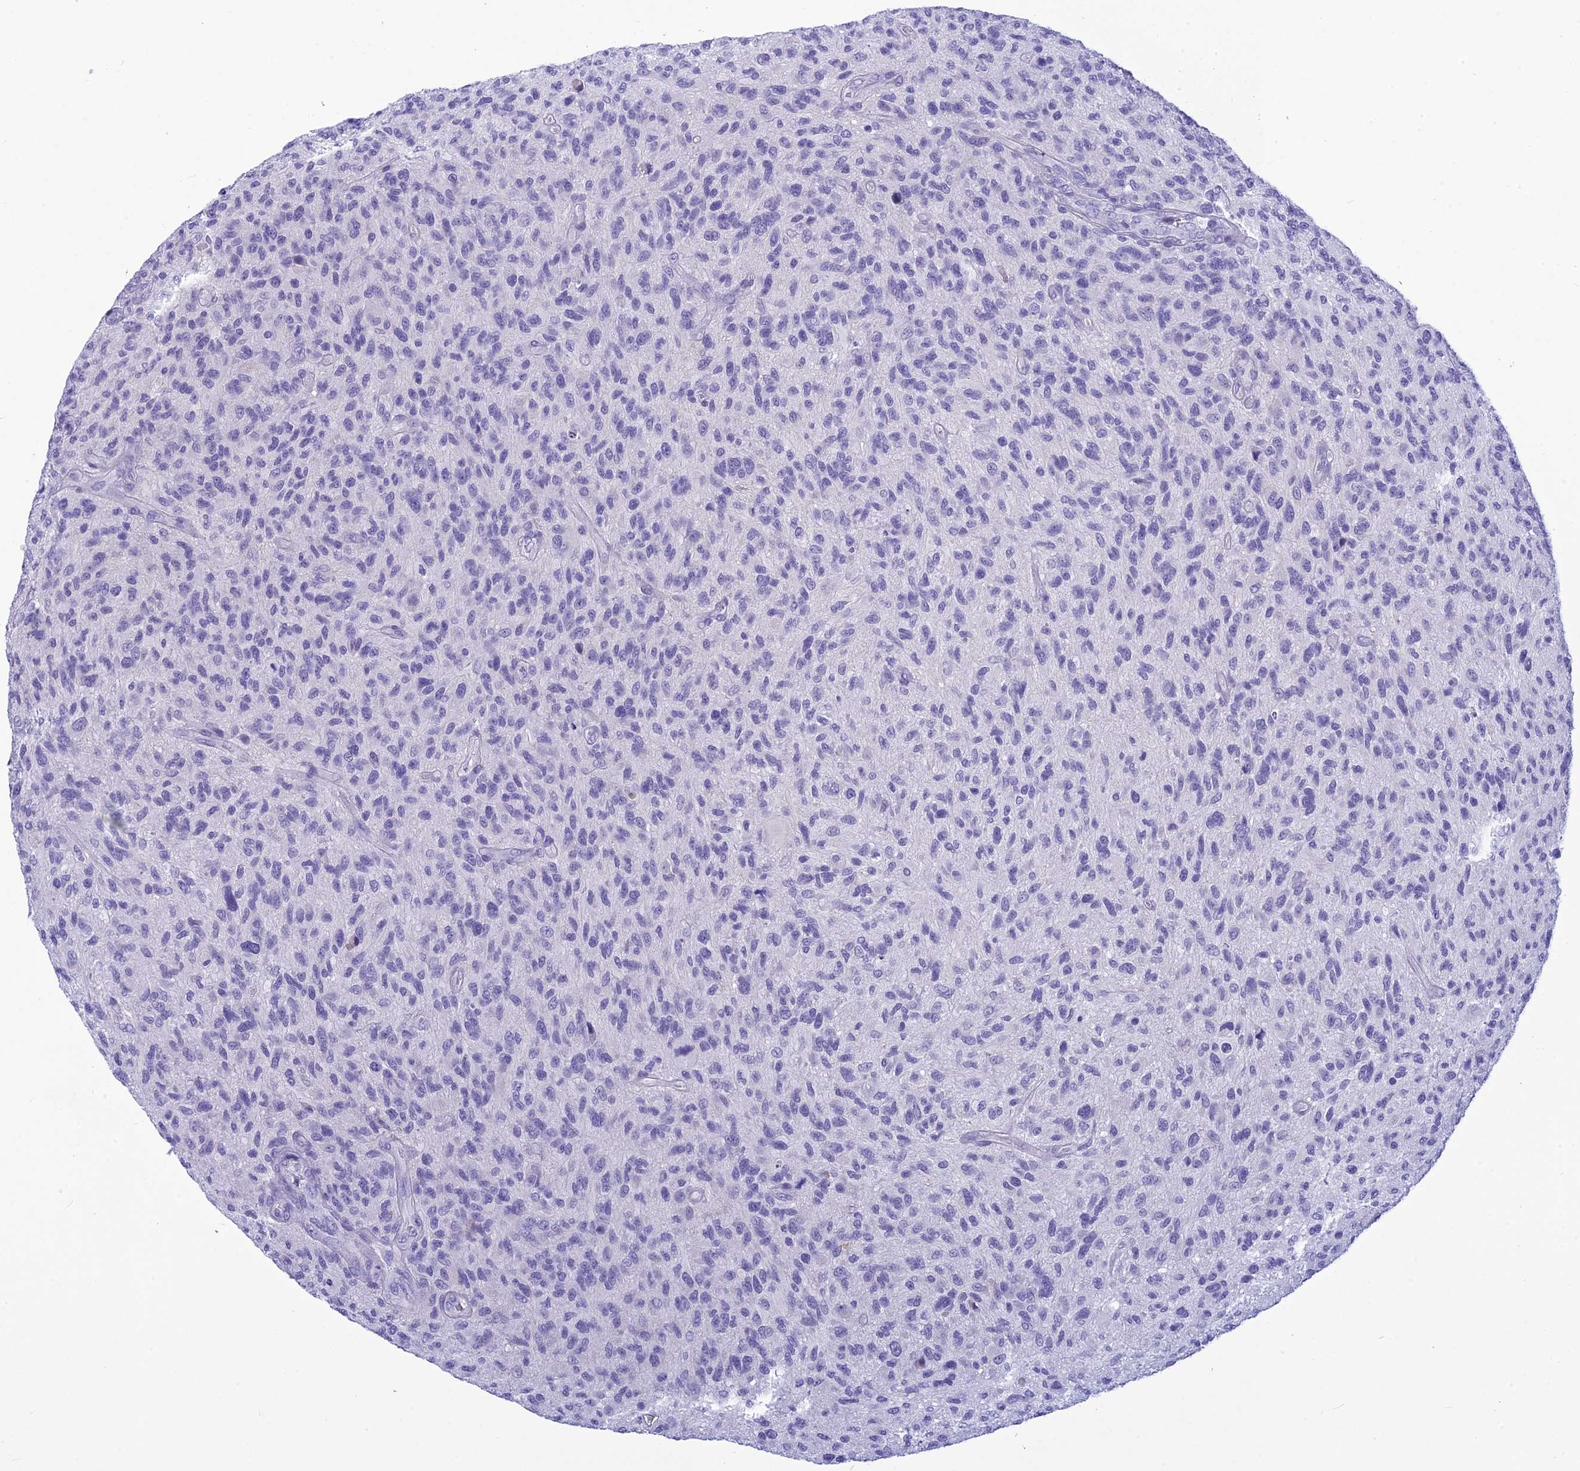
{"staining": {"intensity": "negative", "quantity": "none", "location": "none"}, "tissue": "glioma", "cell_type": "Tumor cells", "image_type": "cancer", "snomed": [{"axis": "morphology", "description": "Glioma, malignant, High grade"}, {"axis": "topography", "description": "Brain"}], "caption": "The image shows no significant staining in tumor cells of glioma.", "gene": "BBS2", "patient": {"sex": "male", "age": 47}}